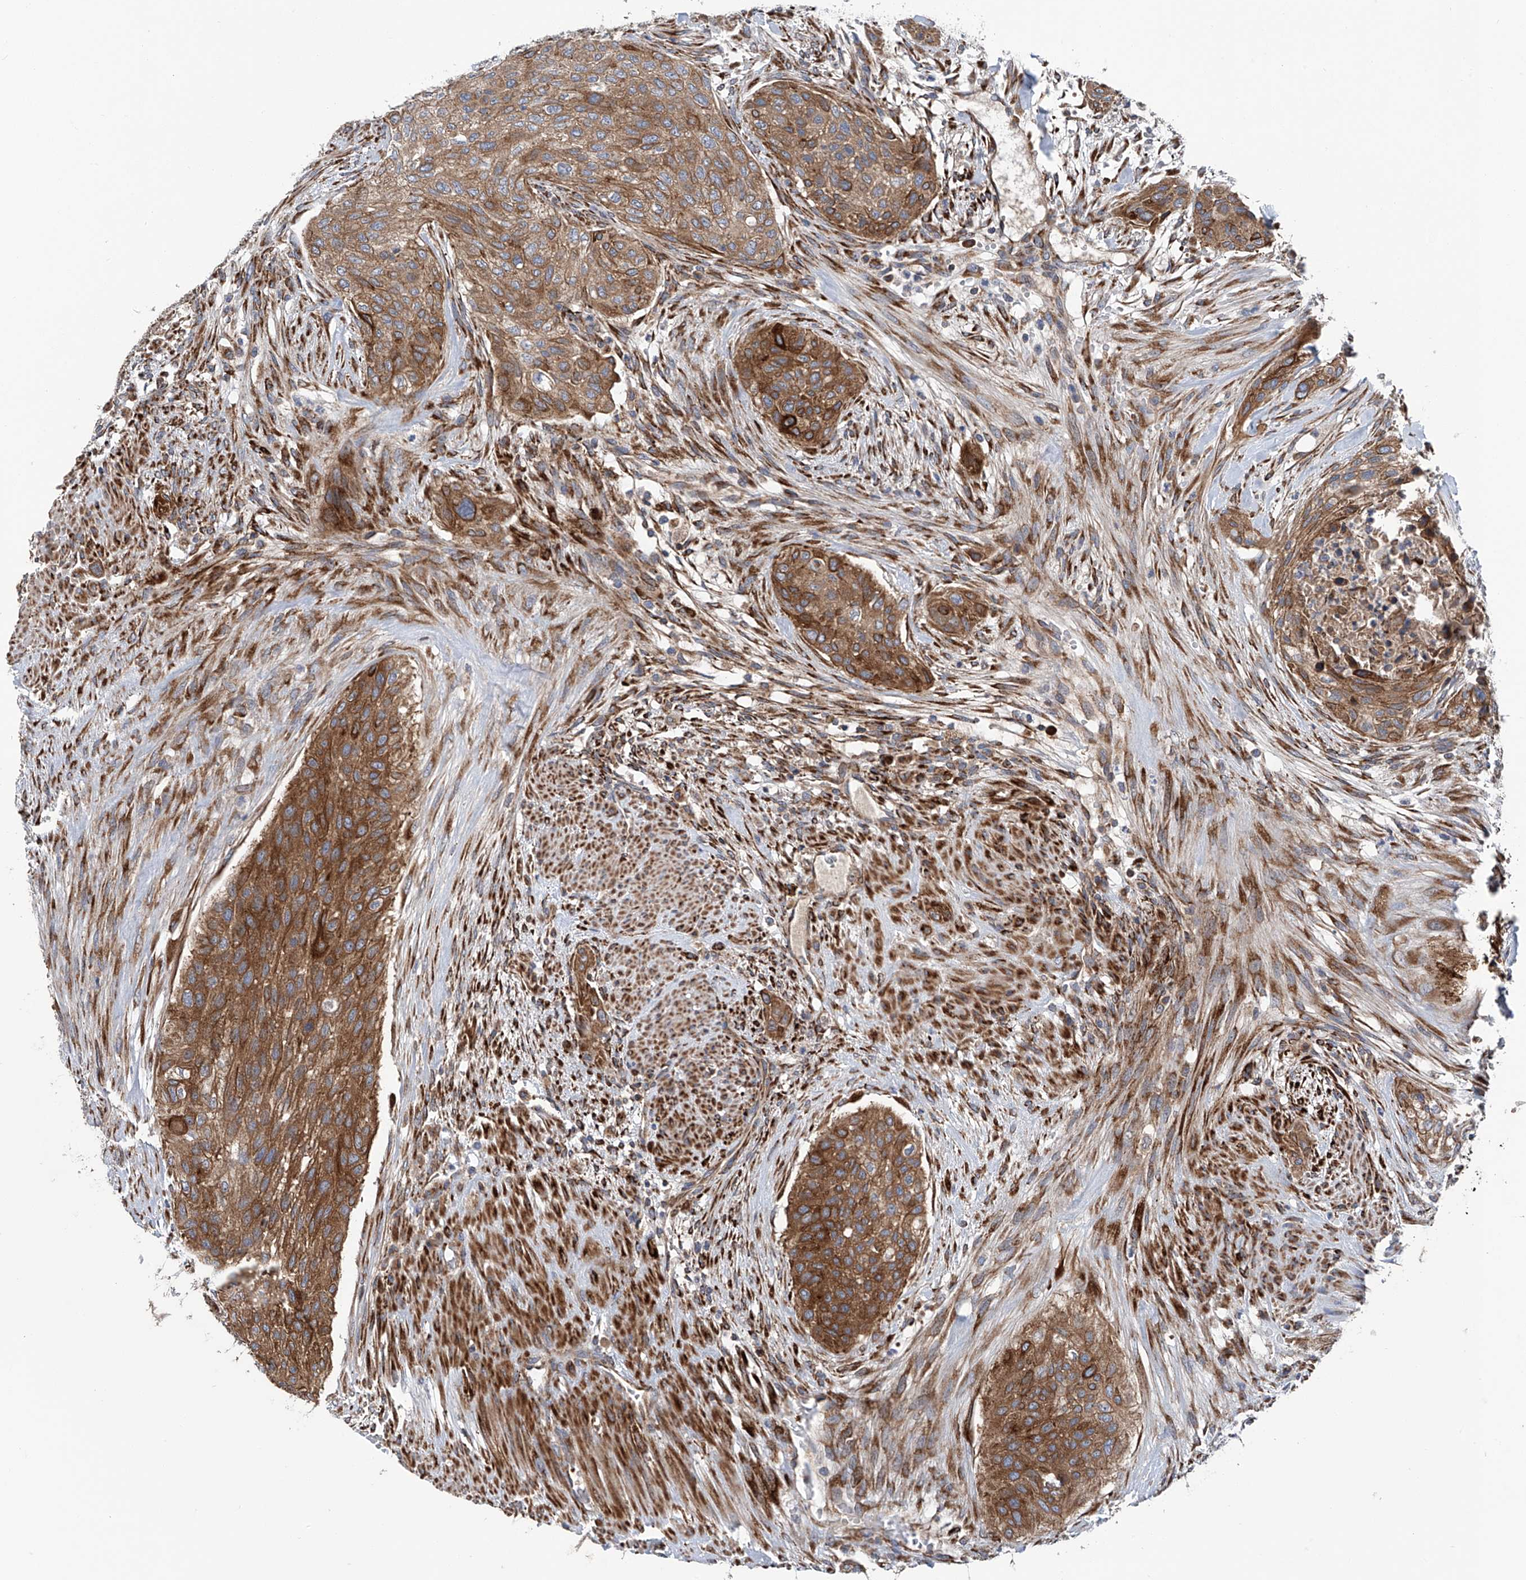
{"staining": {"intensity": "moderate", "quantity": ">75%", "location": "cytoplasmic/membranous"}, "tissue": "urothelial cancer", "cell_type": "Tumor cells", "image_type": "cancer", "snomed": [{"axis": "morphology", "description": "Urothelial carcinoma, High grade"}, {"axis": "topography", "description": "Urinary bladder"}], "caption": "DAB (3,3'-diaminobenzidine) immunohistochemical staining of urothelial cancer exhibits moderate cytoplasmic/membranous protein expression in about >75% of tumor cells.", "gene": "ASCC3", "patient": {"sex": "male", "age": 35}}